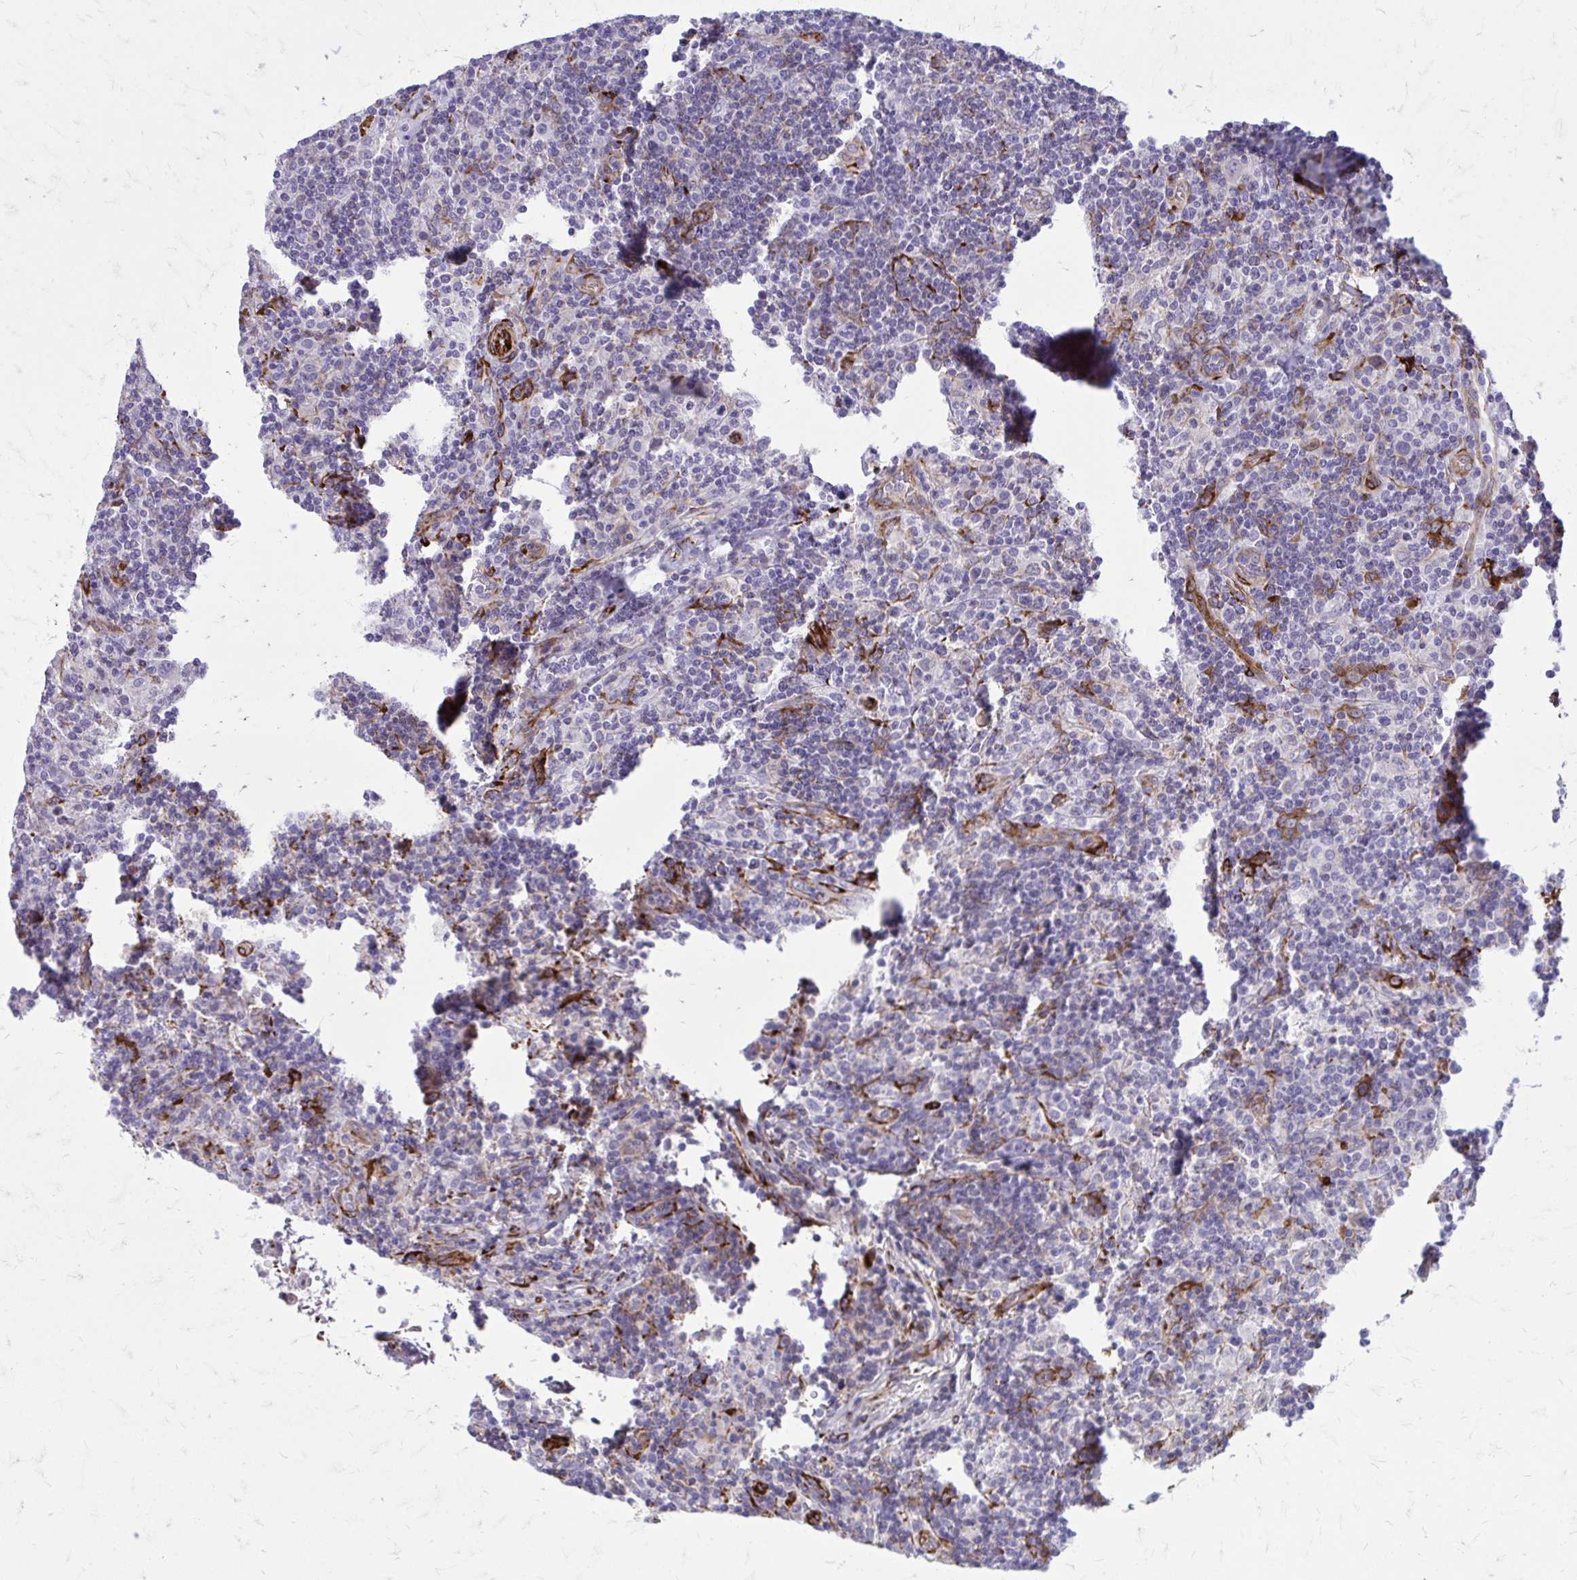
{"staining": {"intensity": "negative", "quantity": "none", "location": "none"}, "tissue": "lymphoma", "cell_type": "Tumor cells", "image_type": "cancer", "snomed": [{"axis": "morphology", "description": "Hodgkin's disease, NOS"}, {"axis": "topography", "description": "Lymph node"}], "caption": "This is a photomicrograph of immunohistochemistry (IHC) staining of lymphoma, which shows no positivity in tumor cells. Brightfield microscopy of IHC stained with DAB (3,3'-diaminobenzidine) (brown) and hematoxylin (blue), captured at high magnification.", "gene": "BEND5", "patient": {"sex": "male", "age": 70}}